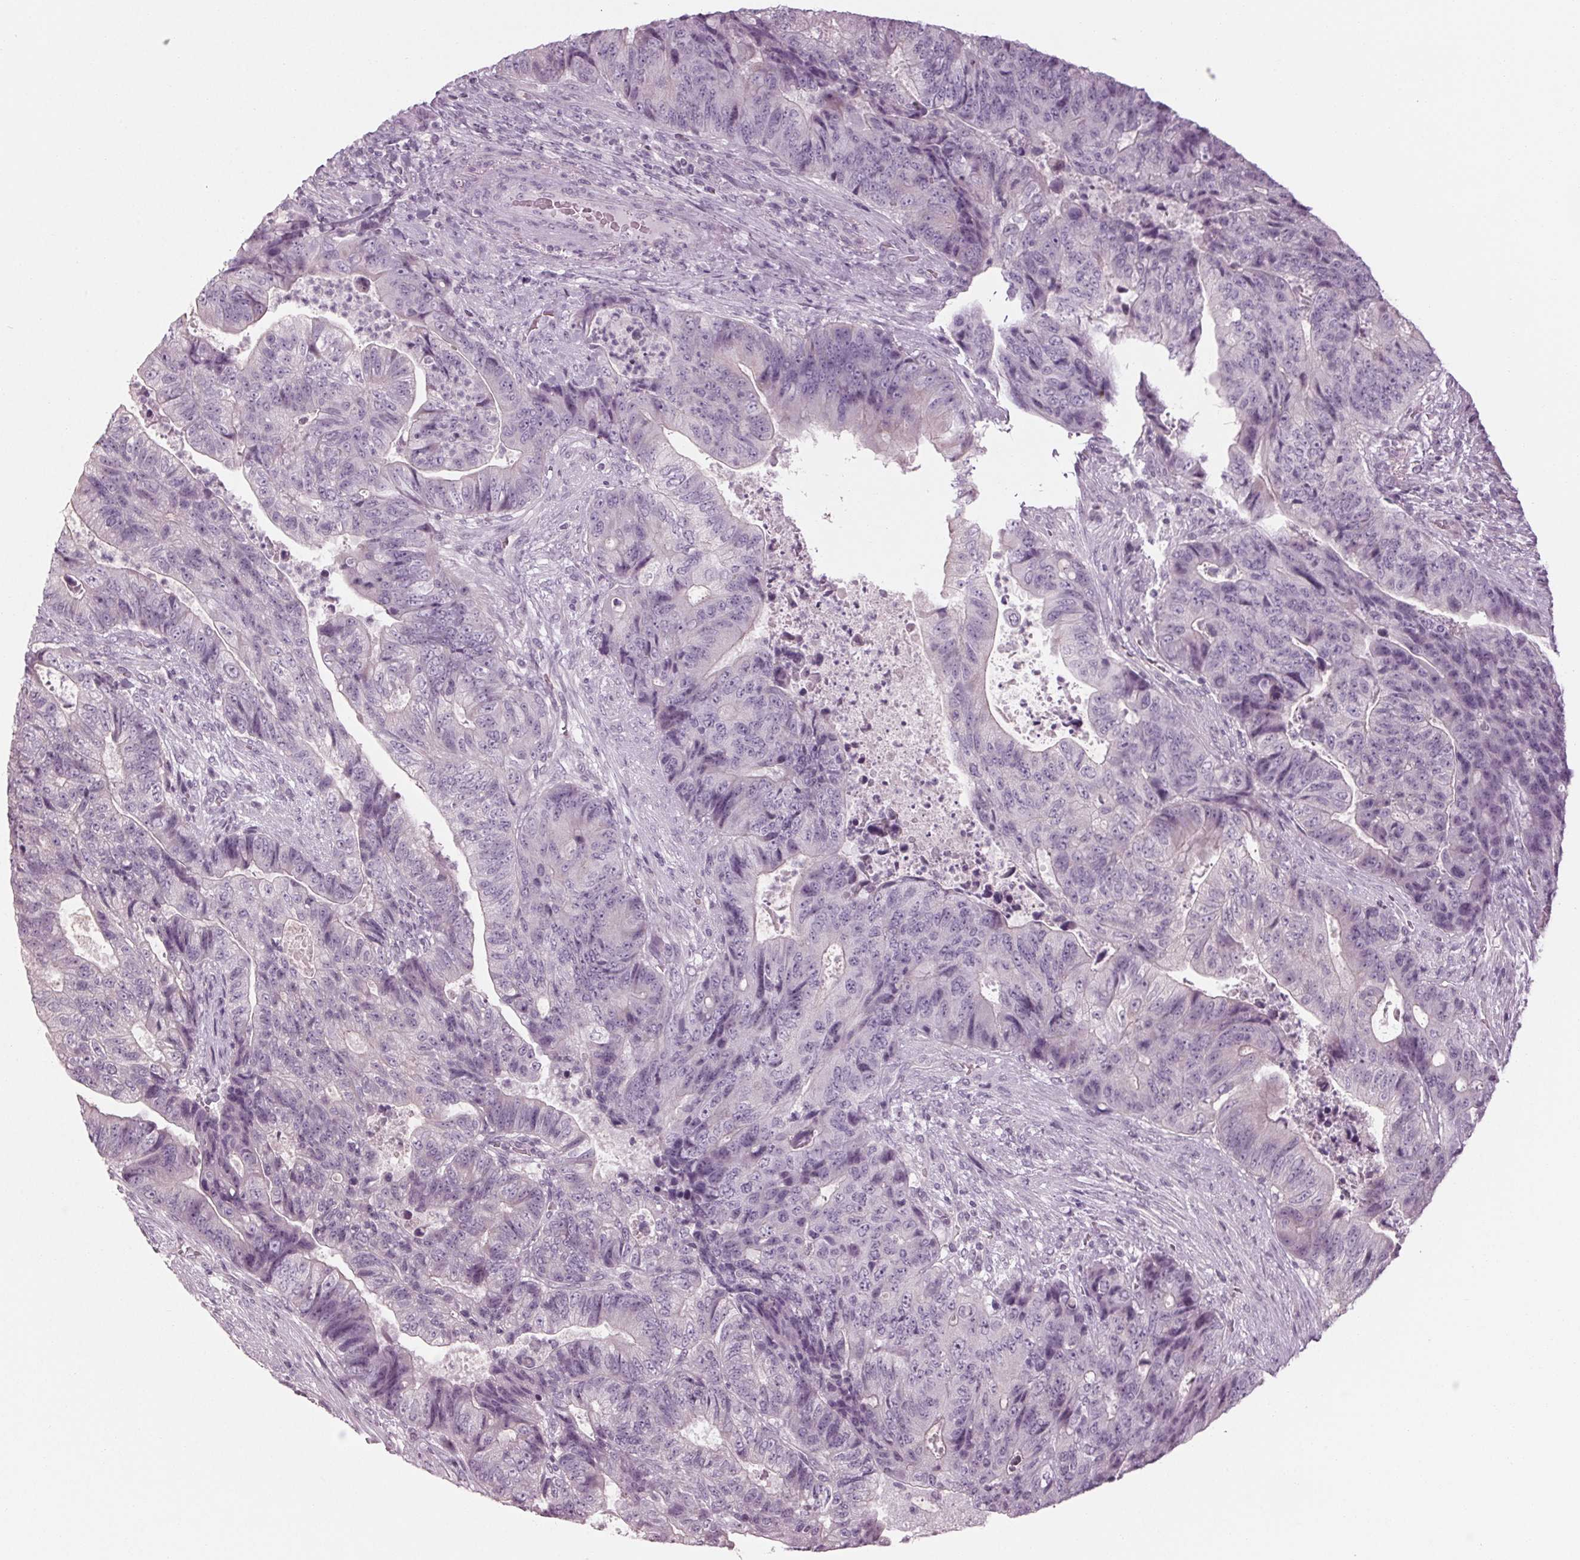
{"staining": {"intensity": "negative", "quantity": "none", "location": "none"}, "tissue": "colorectal cancer", "cell_type": "Tumor cells", "image_type": "cancer", "snomed": [{"axis": "morphology", "description": "Normal tissue, NOS"}, {"axis": "morphology", "description": "Adenocarcinoma, NOS"}, {"axis": "topography", "description": "Colon"}], "caption": "Colorectal cancer was stained to show a protein in brown. There is no significant positivity in tumor cells. The staining is performed using DAB brown chromogen with nuclei counter-stained in using hematoxylin.", "gene": "TNNC2", "patient": {"sex": "female", "age": 48}}